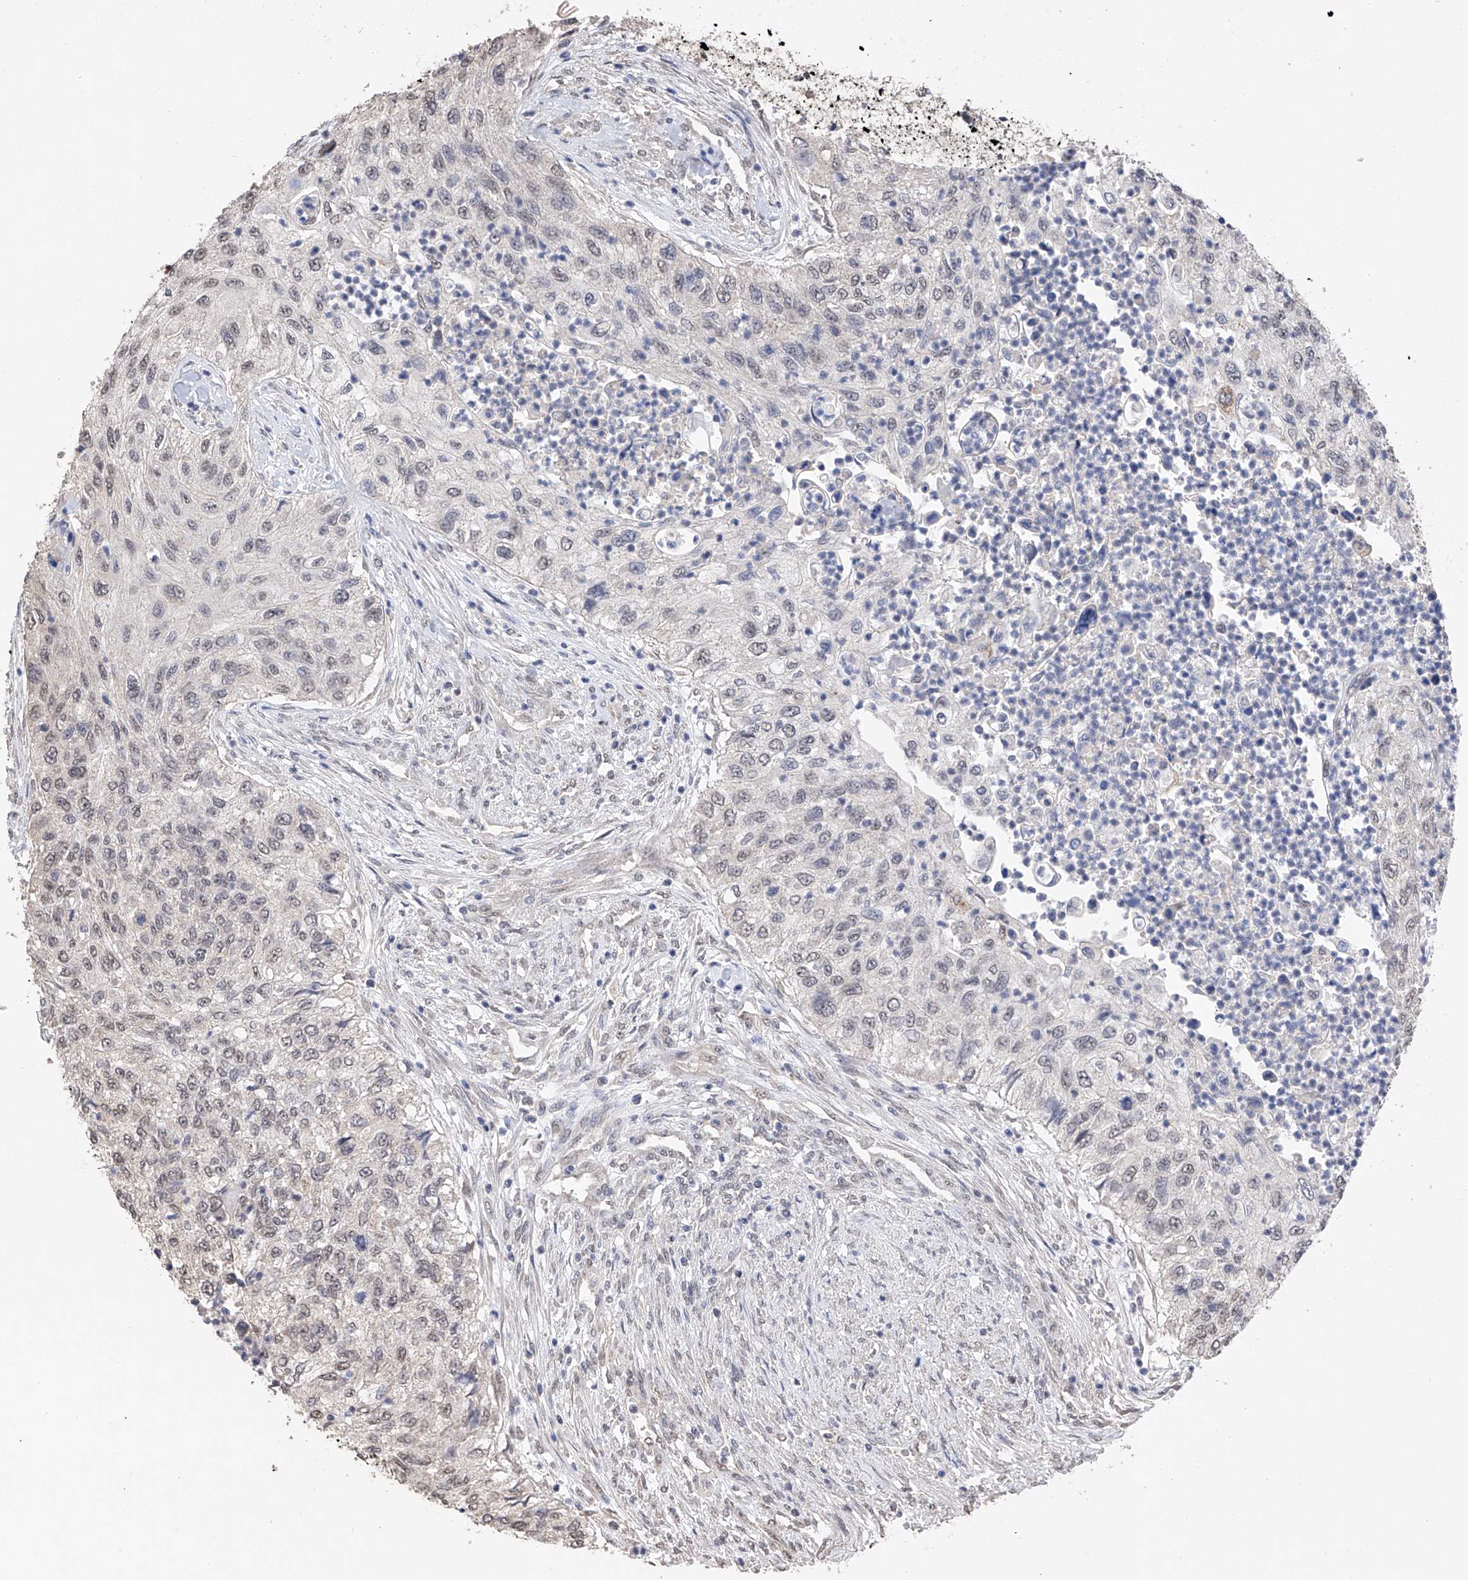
{"staining": {"intensity": "weak", "quantity": "25%-75%", "location": "nuclear"}, "tissue": "urothelial cancer", "cell_type": "Tumor cells", "image_type": "cancer", "snomed": [{"axis": "morphology", "description": "Urothelial carcinoma, High grade"}, {"axis": "topography", "description": "Urinary bladder"}], "caption": "Immunohistochemical staining of high-grade urothelial carcinoma demonstrates low levels of weak nuclear protein positivity in approximately 25%-75% of tumor cells.", "gene": "DMAP1", "patient": {"sex": "female", "age": 60}}